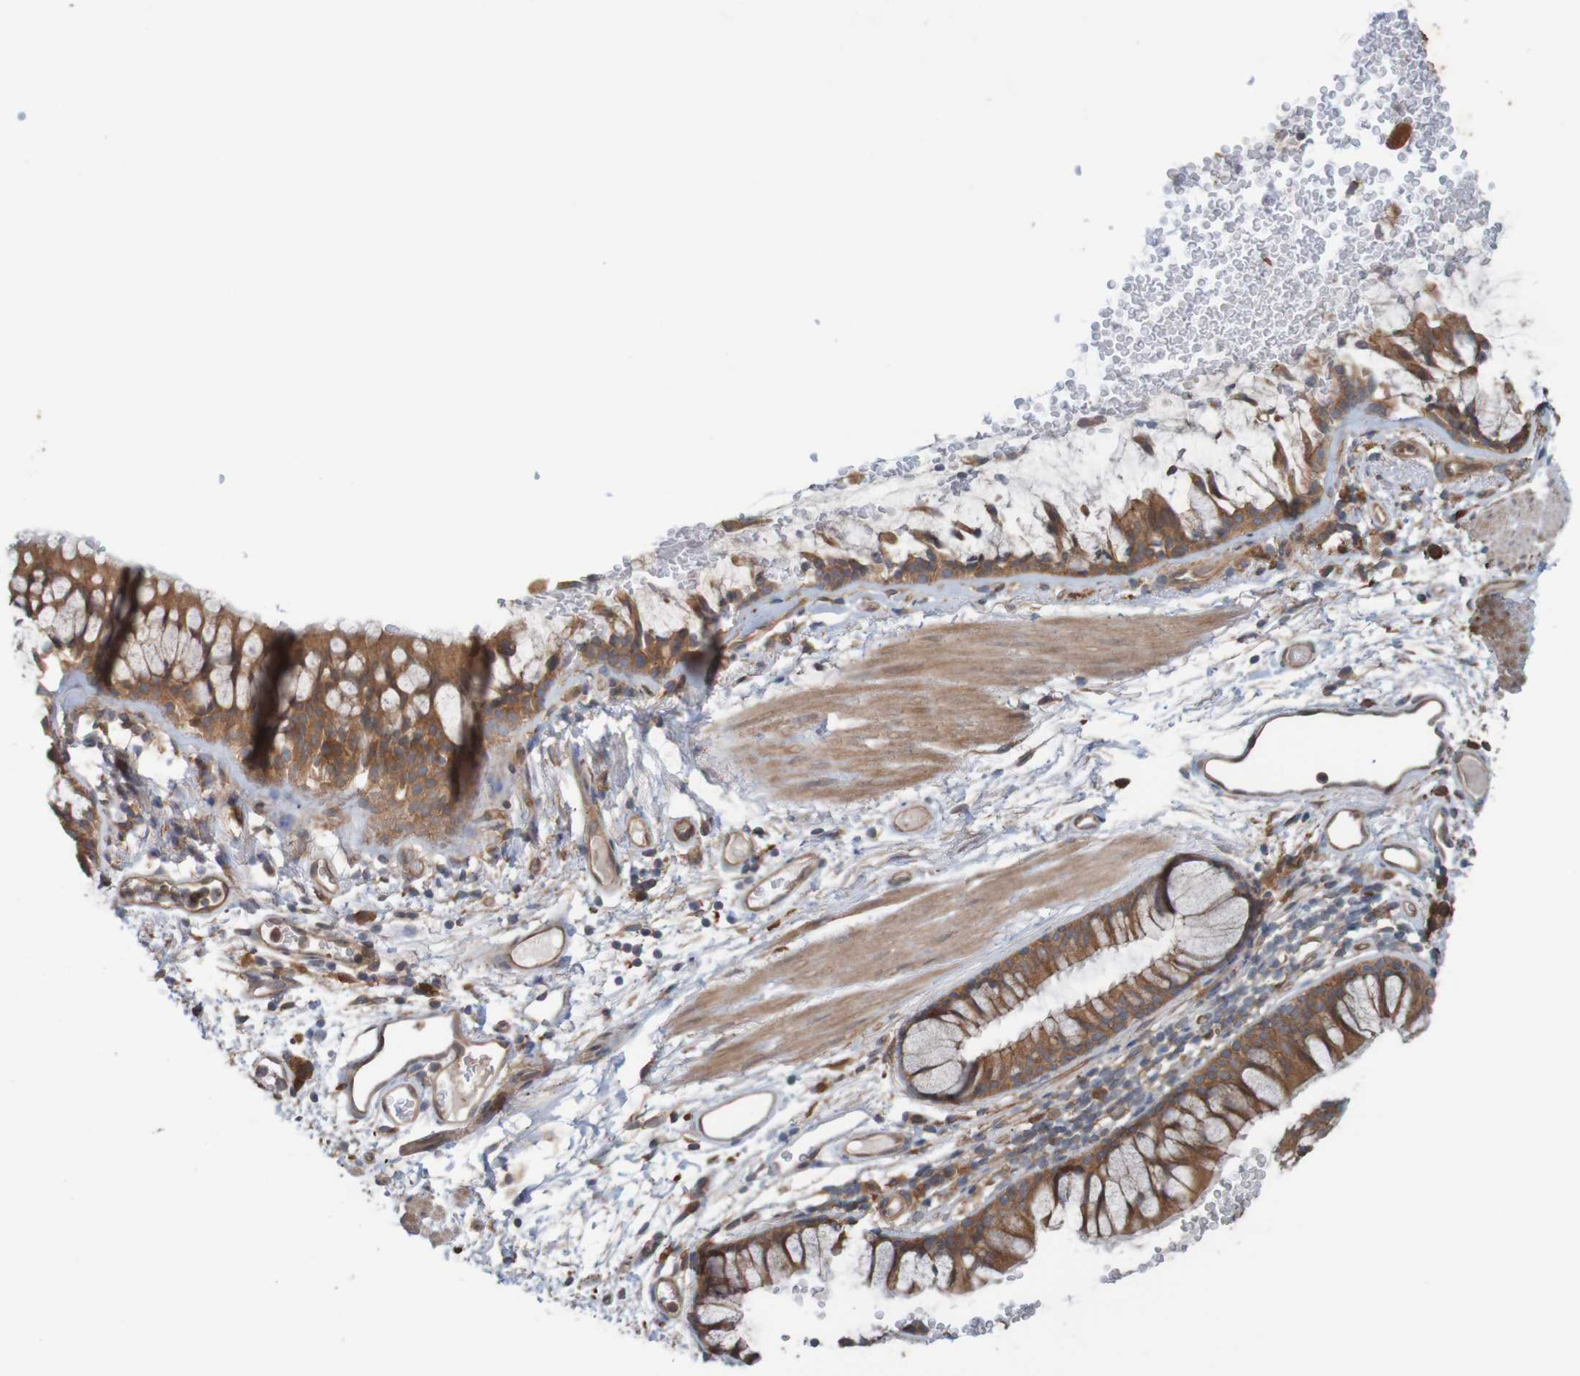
{"staining": {"intensity": "strong", "quantity": ">75%", "location": "cytoplasmic/membranous"}, "tissue": "bronchus", "cell_type": "Respiratory epithelial cells", "image_type": "normal", "snomed": [{"axis": "morphology", "description": "Normal tissue, NOS"}, {"axis": "topography", "description": "Cartilage tissue"}, {"axis": "topography", "description": "Bronchus"}], "caption": "Immunohistochemistry (IHC) of benign bronchus demonstrates high levels of strong cytoplasmic/membranous positivity in about >75% of respiratory epithelial cells.", "gene": "ARHGEF11", "patient": {"sex": "female", "age": 53}}